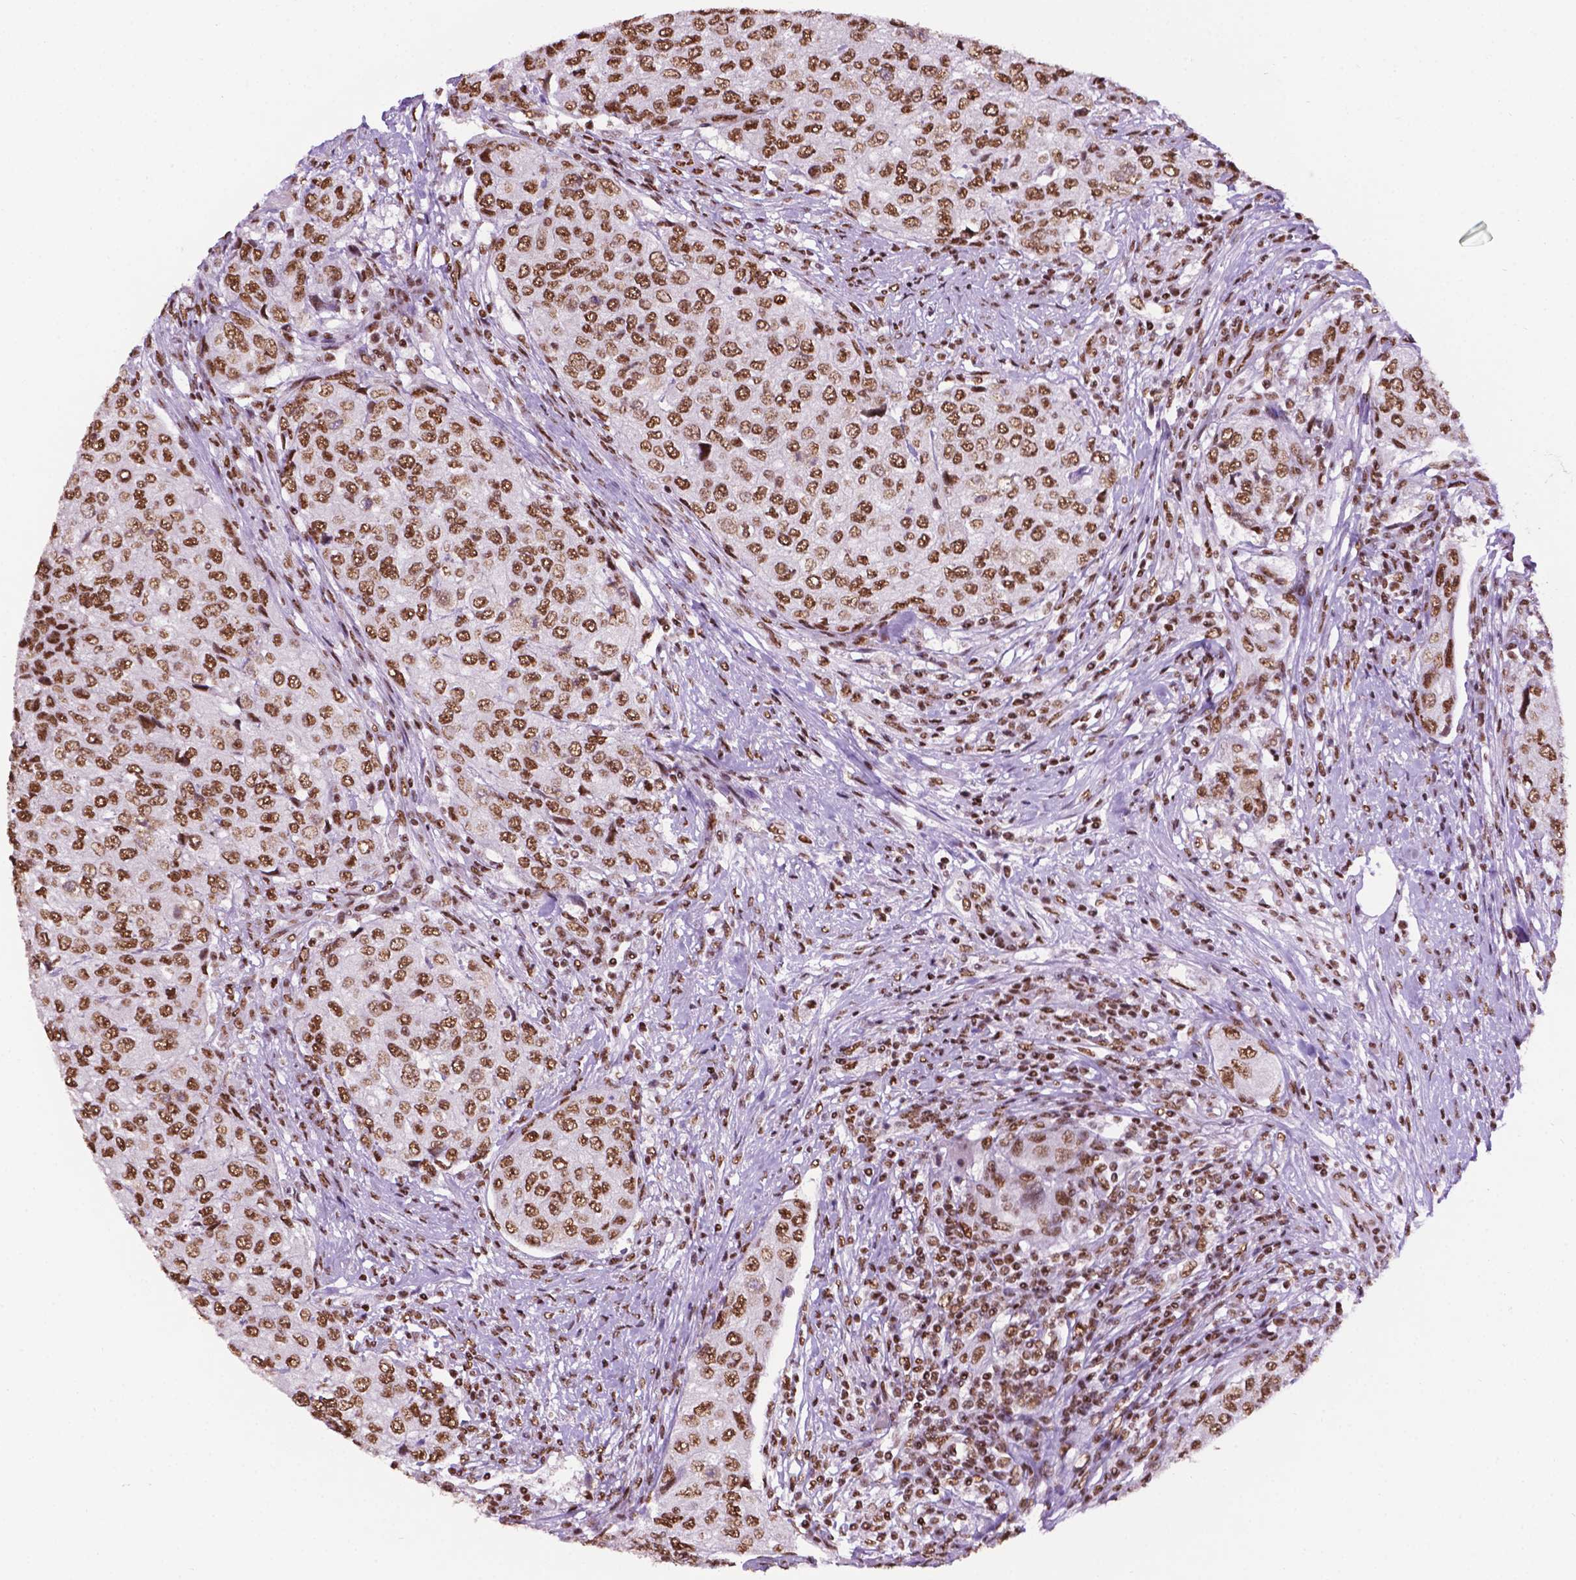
{"staining": {"intensity": "moderate", "quantity": ">75%", "location": "nuclear"}, "tissue": "urothelial cancer", "cell_type": "Tumor cells", "image_type": "cancer", "snomed": [{"axis": "morphology", "description": "Urothelial carcinoma, High grade"}, {"axis": "topography", "description": "Urinary bladder"}], "caption": "Urothelial cancer tissue exhibits moderate nuclear staining in approximately >75% of tumor cells", "gene": "CCAR2", "patient": {"sex": "female", "age": 78}}